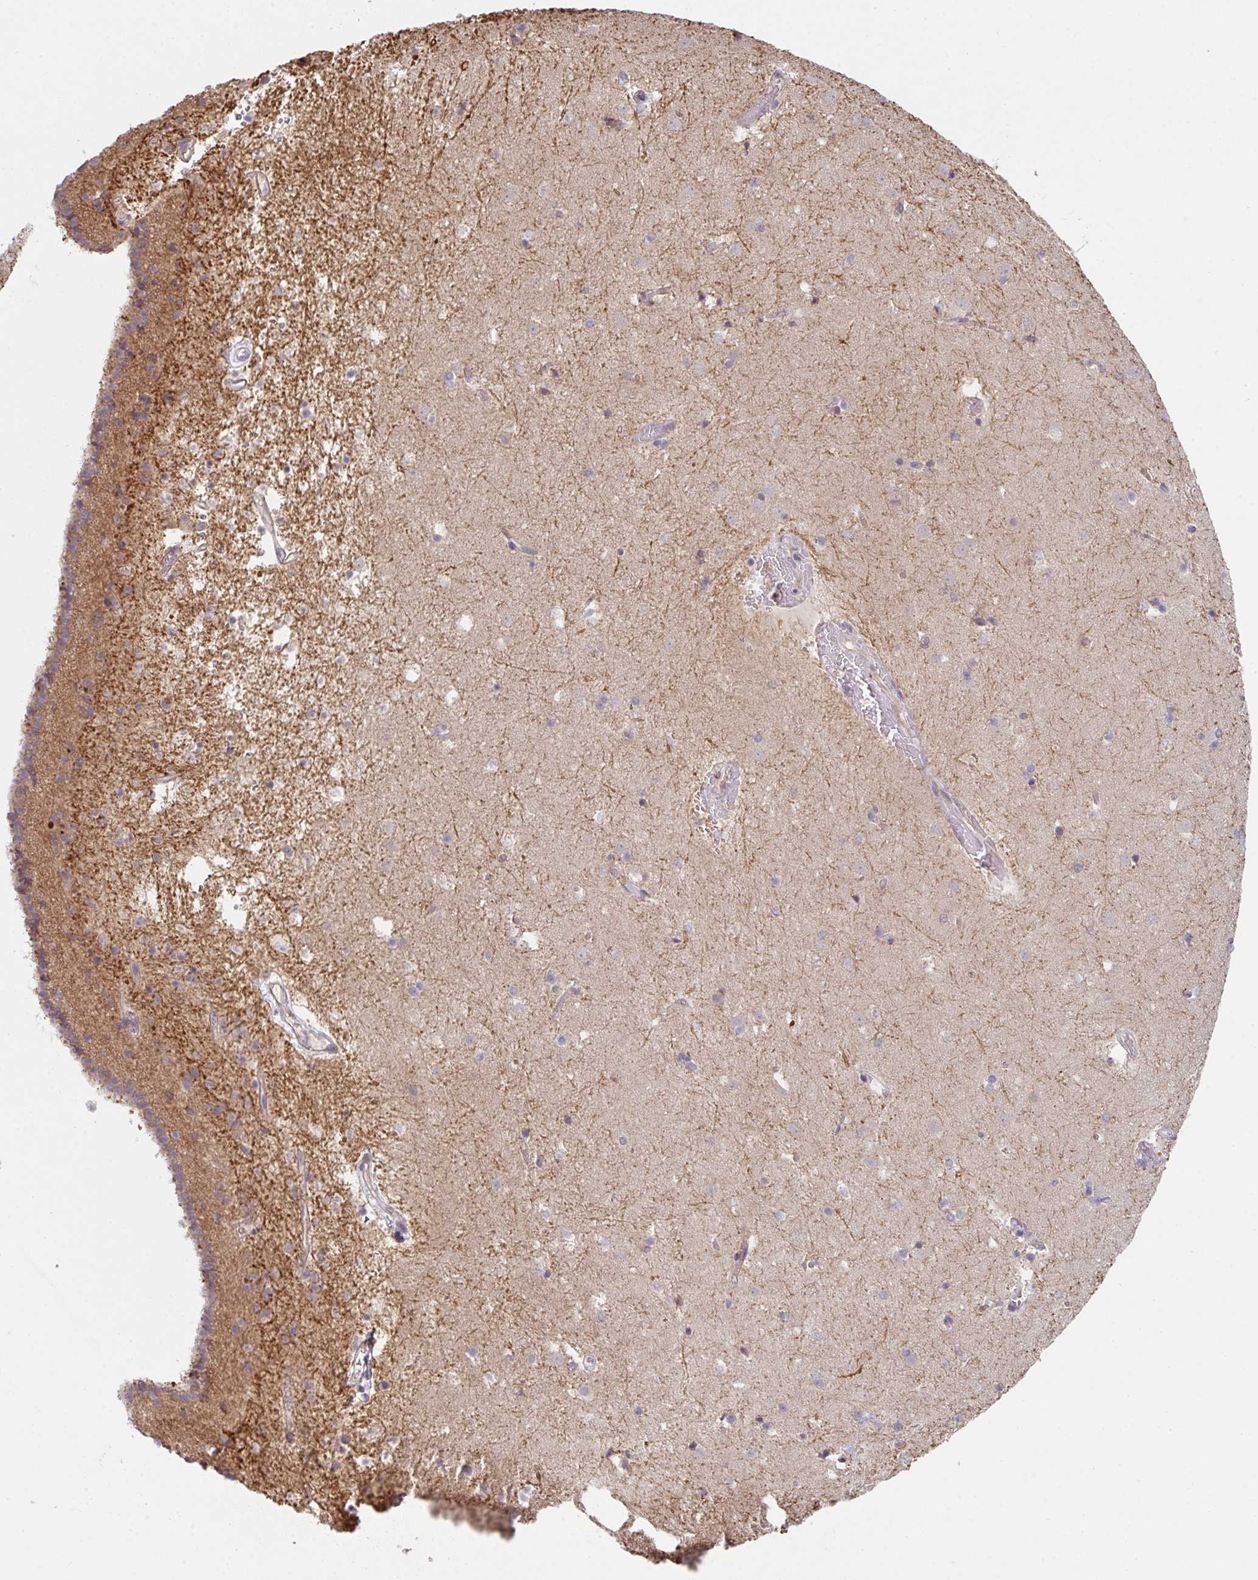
{"staining": {"intensity": "weak", "quantity": "<25%", "location": "cytoplasmic/membranous"}, "tissue": "caudate", "cell_type": "Glial cells", "image_type": "normal", "snomed": [{"axis": "morphology", "description": "Normal tissue, NOS"}, {"axis": "topography", "description": "Lateral ventricle wall"}], "caption": "IHC micrograph of normal caudate: human caudate stained with DAB (3,3'-diaminobenzidine) shows no significant protein positivity in glial cells. Brightfield microscopy of IHC stained with DAB (3,3'-diaminobenzidine) (brown) and hematoxylin (blue), captured at high magnification.", "gene": "TSPAN31", "patient": {"sex": "male", "age": 37}}